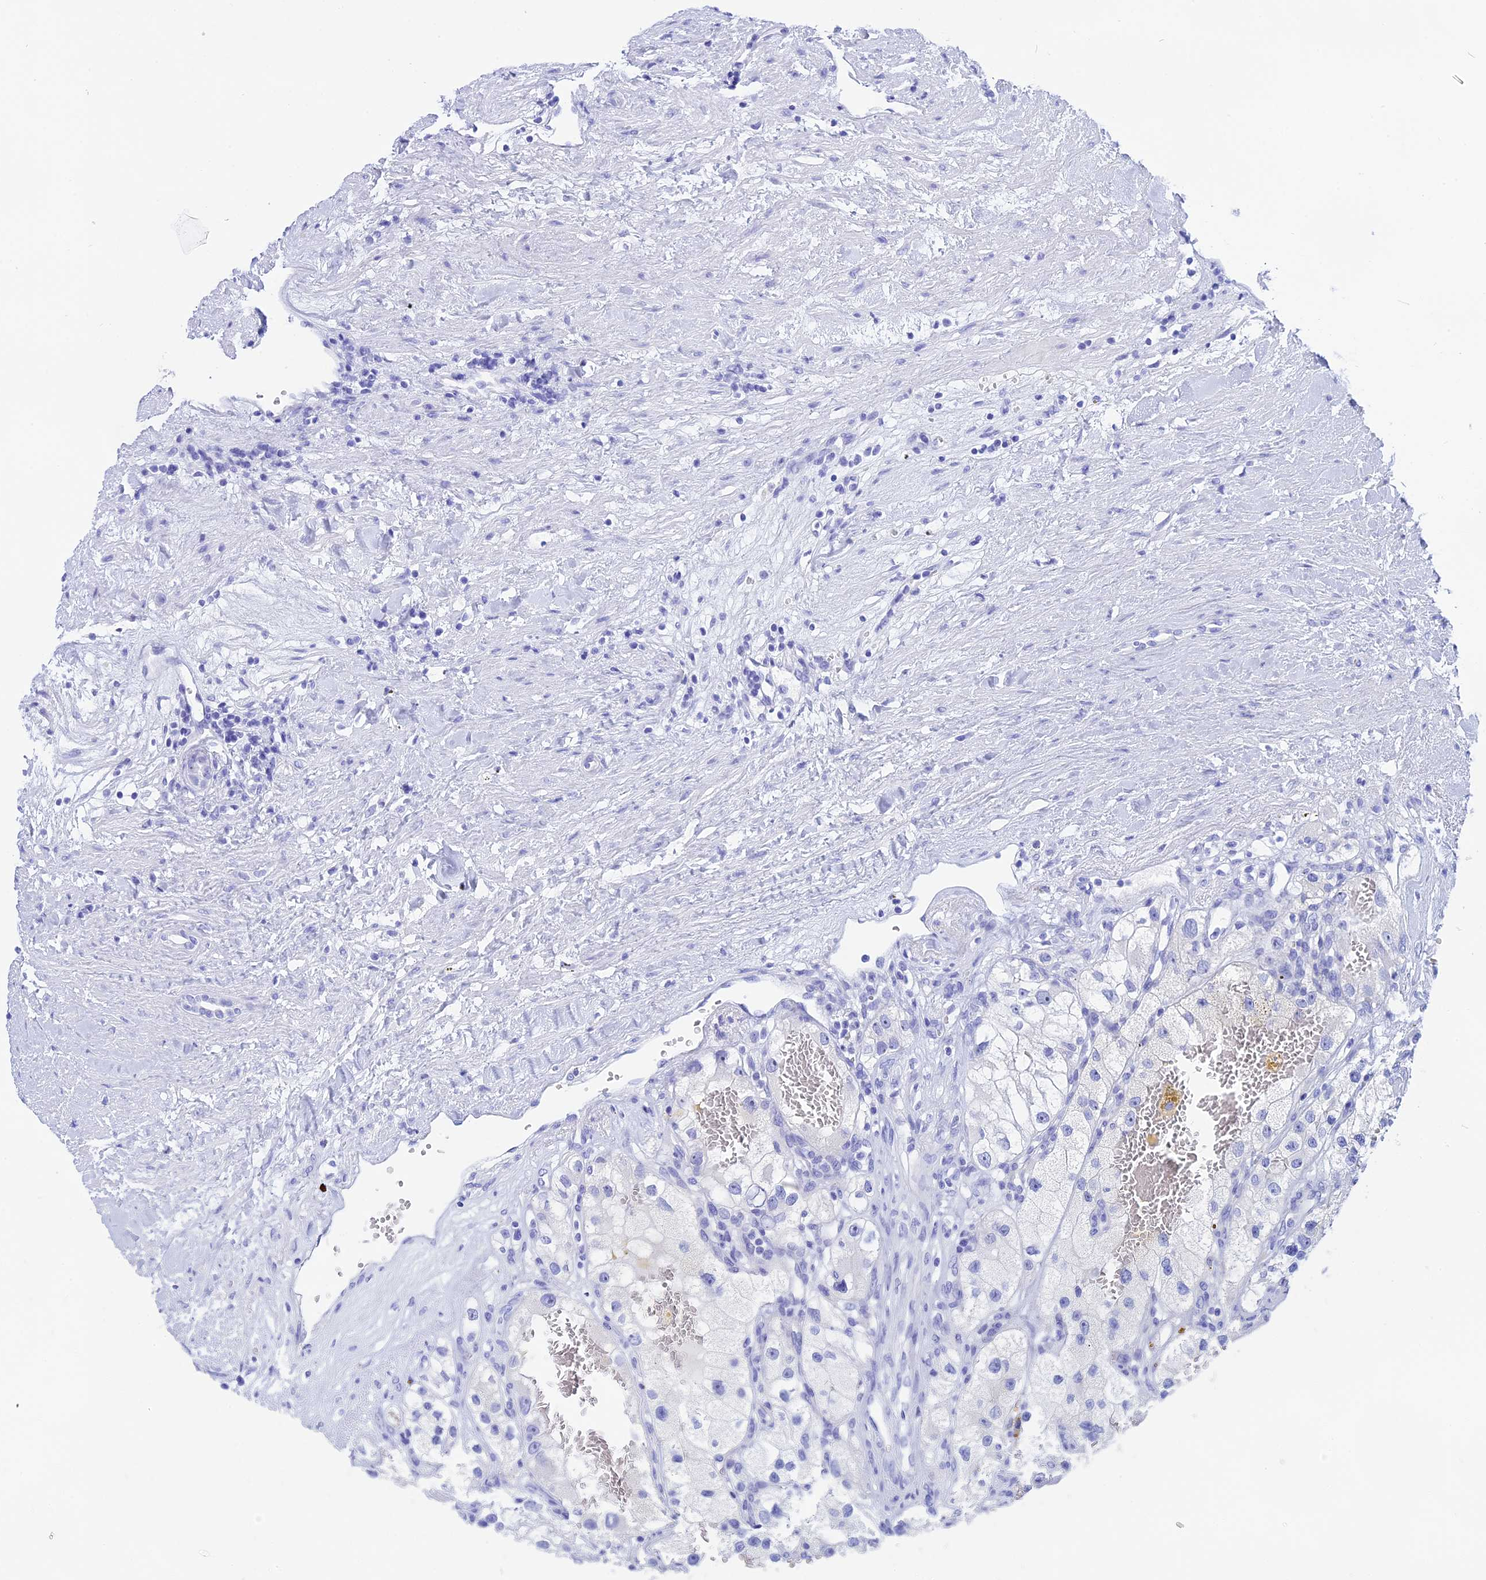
{"staining": {"intensity": "negative", "quantity": "none", "location": "none"}, "tissue": "renal cancer", "cell_type": "Tumor cells", "image_type": "cancer", "snomed": [{"axis": "morphology", "description": "Adenocarcinoma, NOS"}, {"axis": "topography", "description": "Kidney"}], "caption": "DAB immunohistochemical staining of renal cancer (adenocarcinoma) displays no significant positivity in tumor cells. (Stains: DAB (3,3'-diaminobenzidine) immunohistochemistry with hematoxylin counter stain, Microscopy: brightfield microscopy at high magnification).", "gene": "ISCA1", "patient": {"sex": "female", "age": 57}}